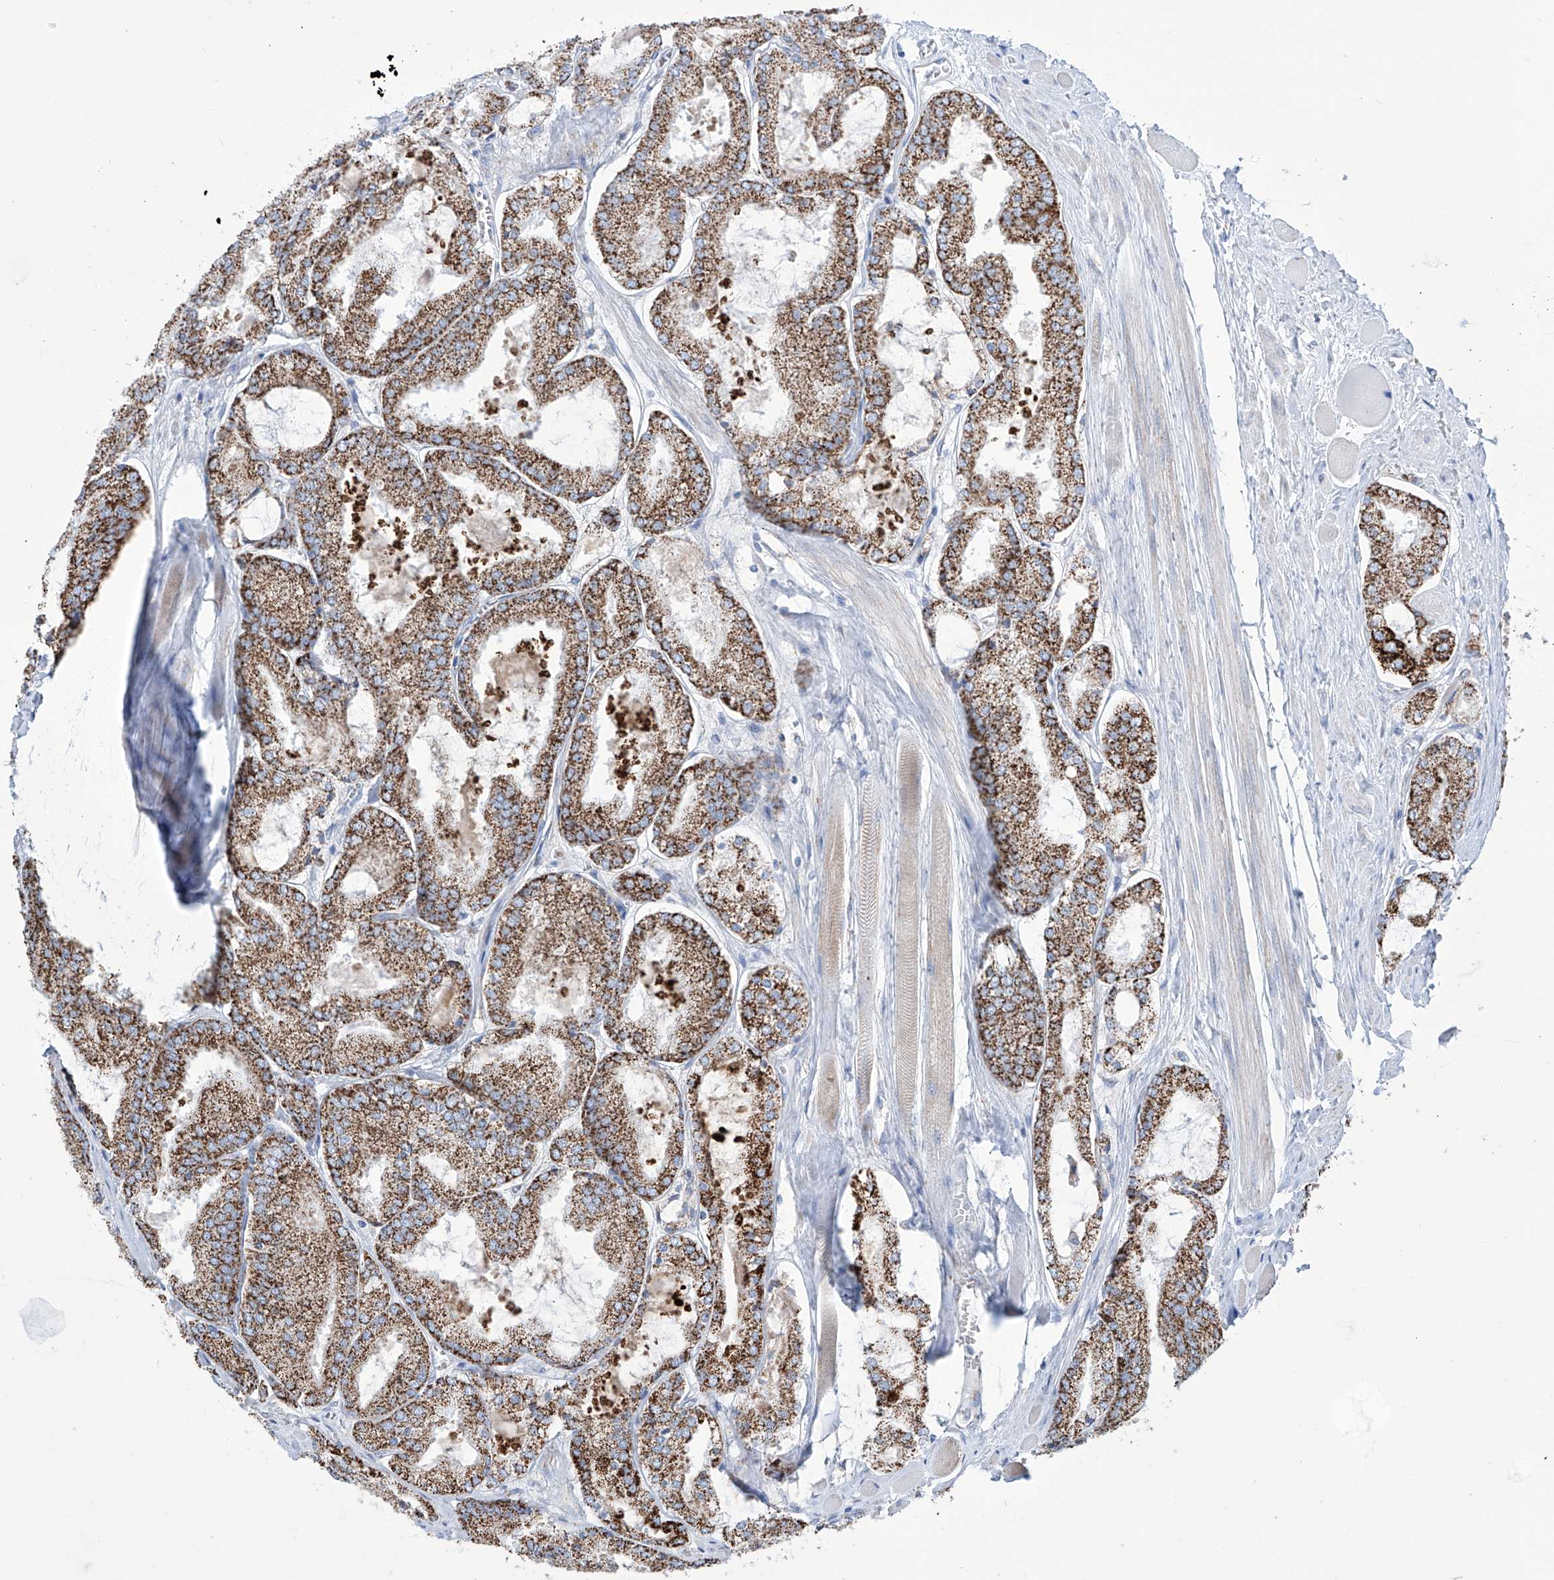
{"staining": {"intensity": "strong", "quantity": ">75%", "location": "cytoplasmic/membranous"}, "tissue": "prostate cancer", "cell_type": "Tumor cells", "image_type": "cancer", "snomed": [{"axis": "morphology", "description": "Adenocarcinoma, Low grade"}, {"axis": "topography", "description": "Prostate"}], "caption": "DAB (3,3'-diaminobenzidine) immunohistochemical staining of human adenocarcinoma (low-grade) (prostate) displays strong cytoplasmic/membranous protein expression in about >75% of tumor cells.", "gene": "ALDH6A1", "patient": {"sex": "male", "age": 67}}